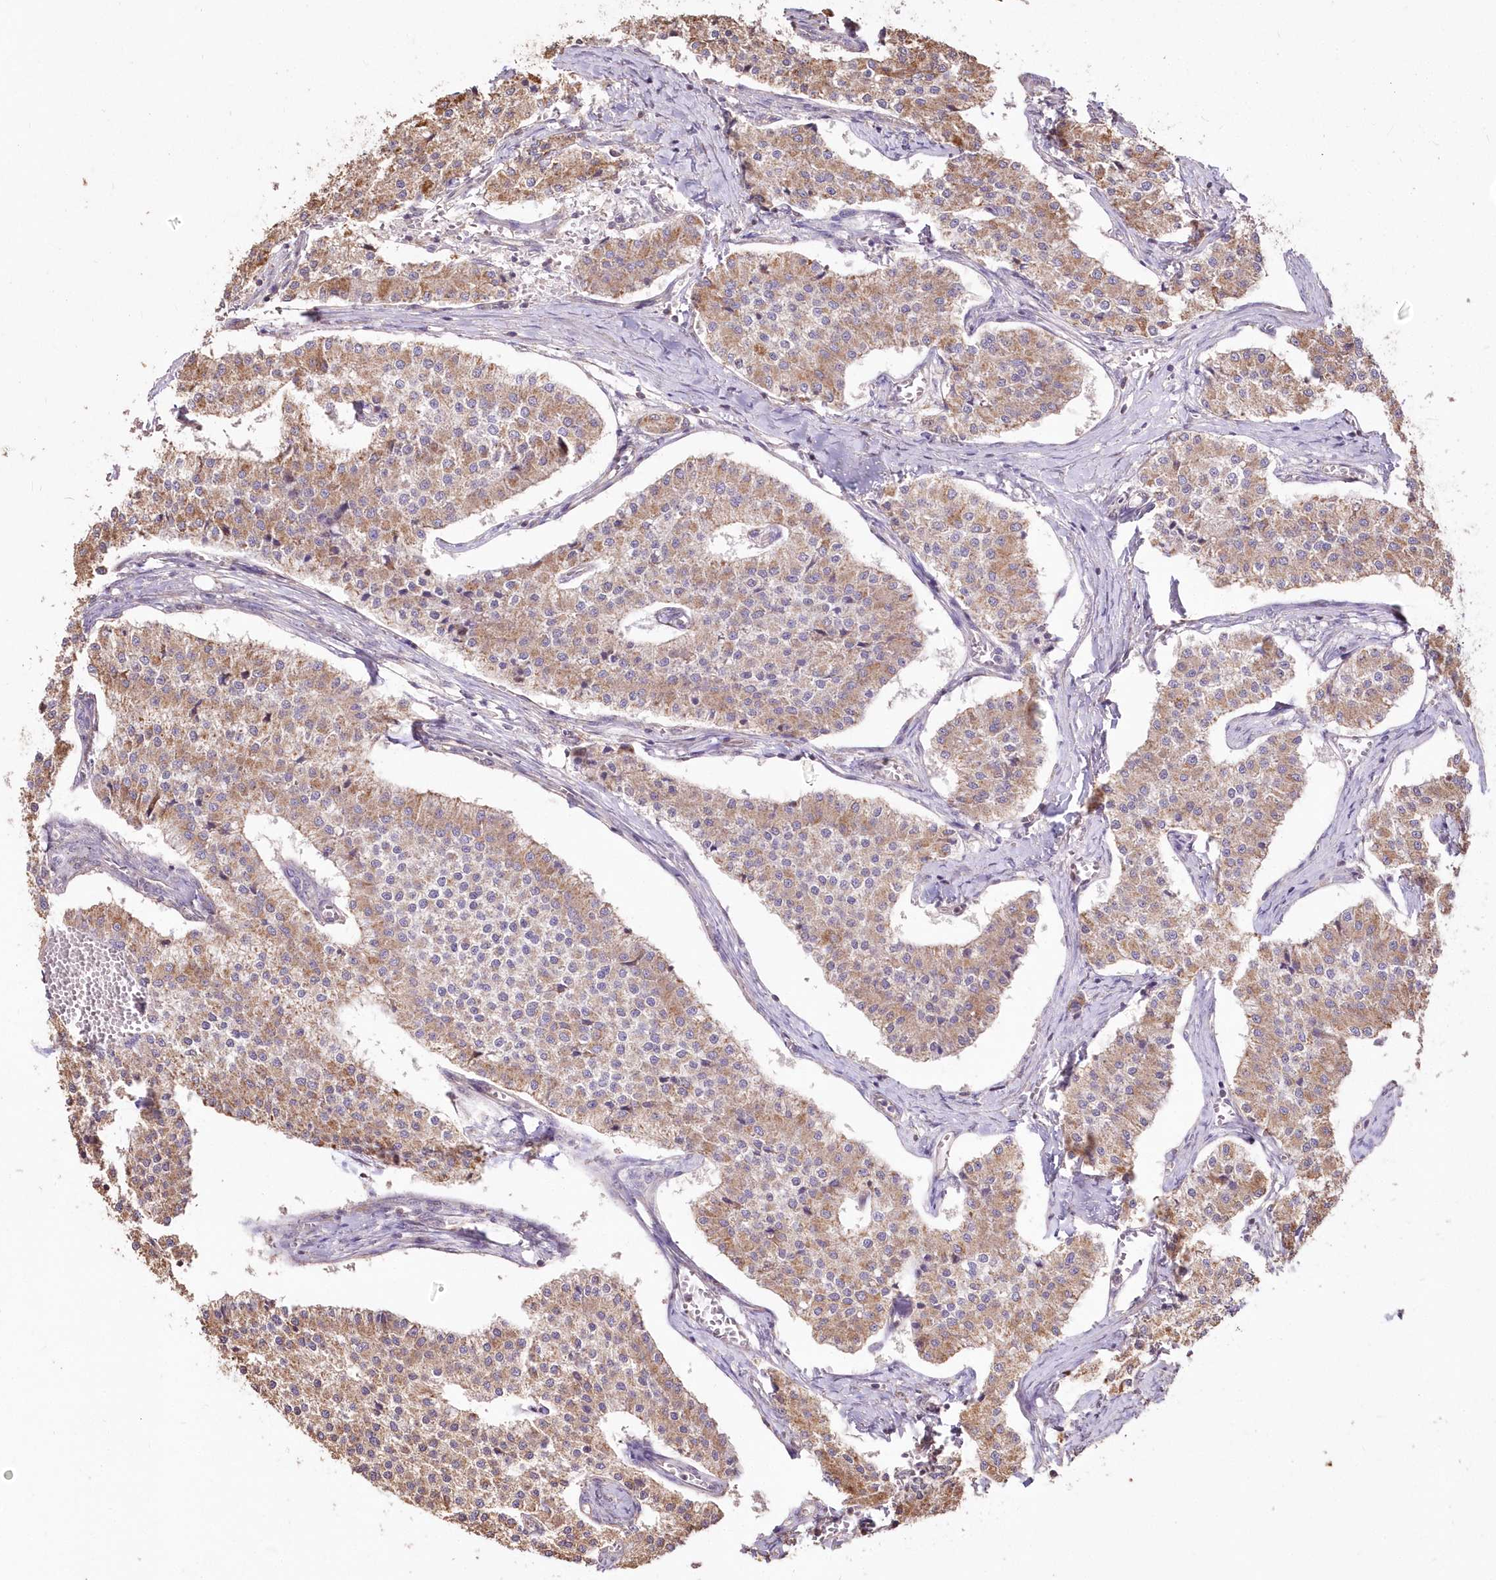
{"staining": {"intensity": "moderate", "quantity": ">75%", "location": "cytoplasmic/membranous"}, "tissue": "carcinoid", "cell_type": "Tumor cells", "image_type": "cancer", "snomed": [{"axis": "morphology", "description": "Carcinoid, malignant, NOS"}, {"axis": "topography", "description": "Colon"}], "caption": "High-magnification brightfield microscopy of carcinoid (malignant) stained with DAB (3,3'-diaminobenzidine) (brown) and counterstained with hematoxylin (blue). tumor cells exhibit moderate cytoplasmic/membranous positivity is identified in approximately>75% of cells. Immunohistochemistry stains the protein in brown and the nuclei are stained blue.", "gene": "STK17B", "patient": {"sex": "female", "age": 52}}